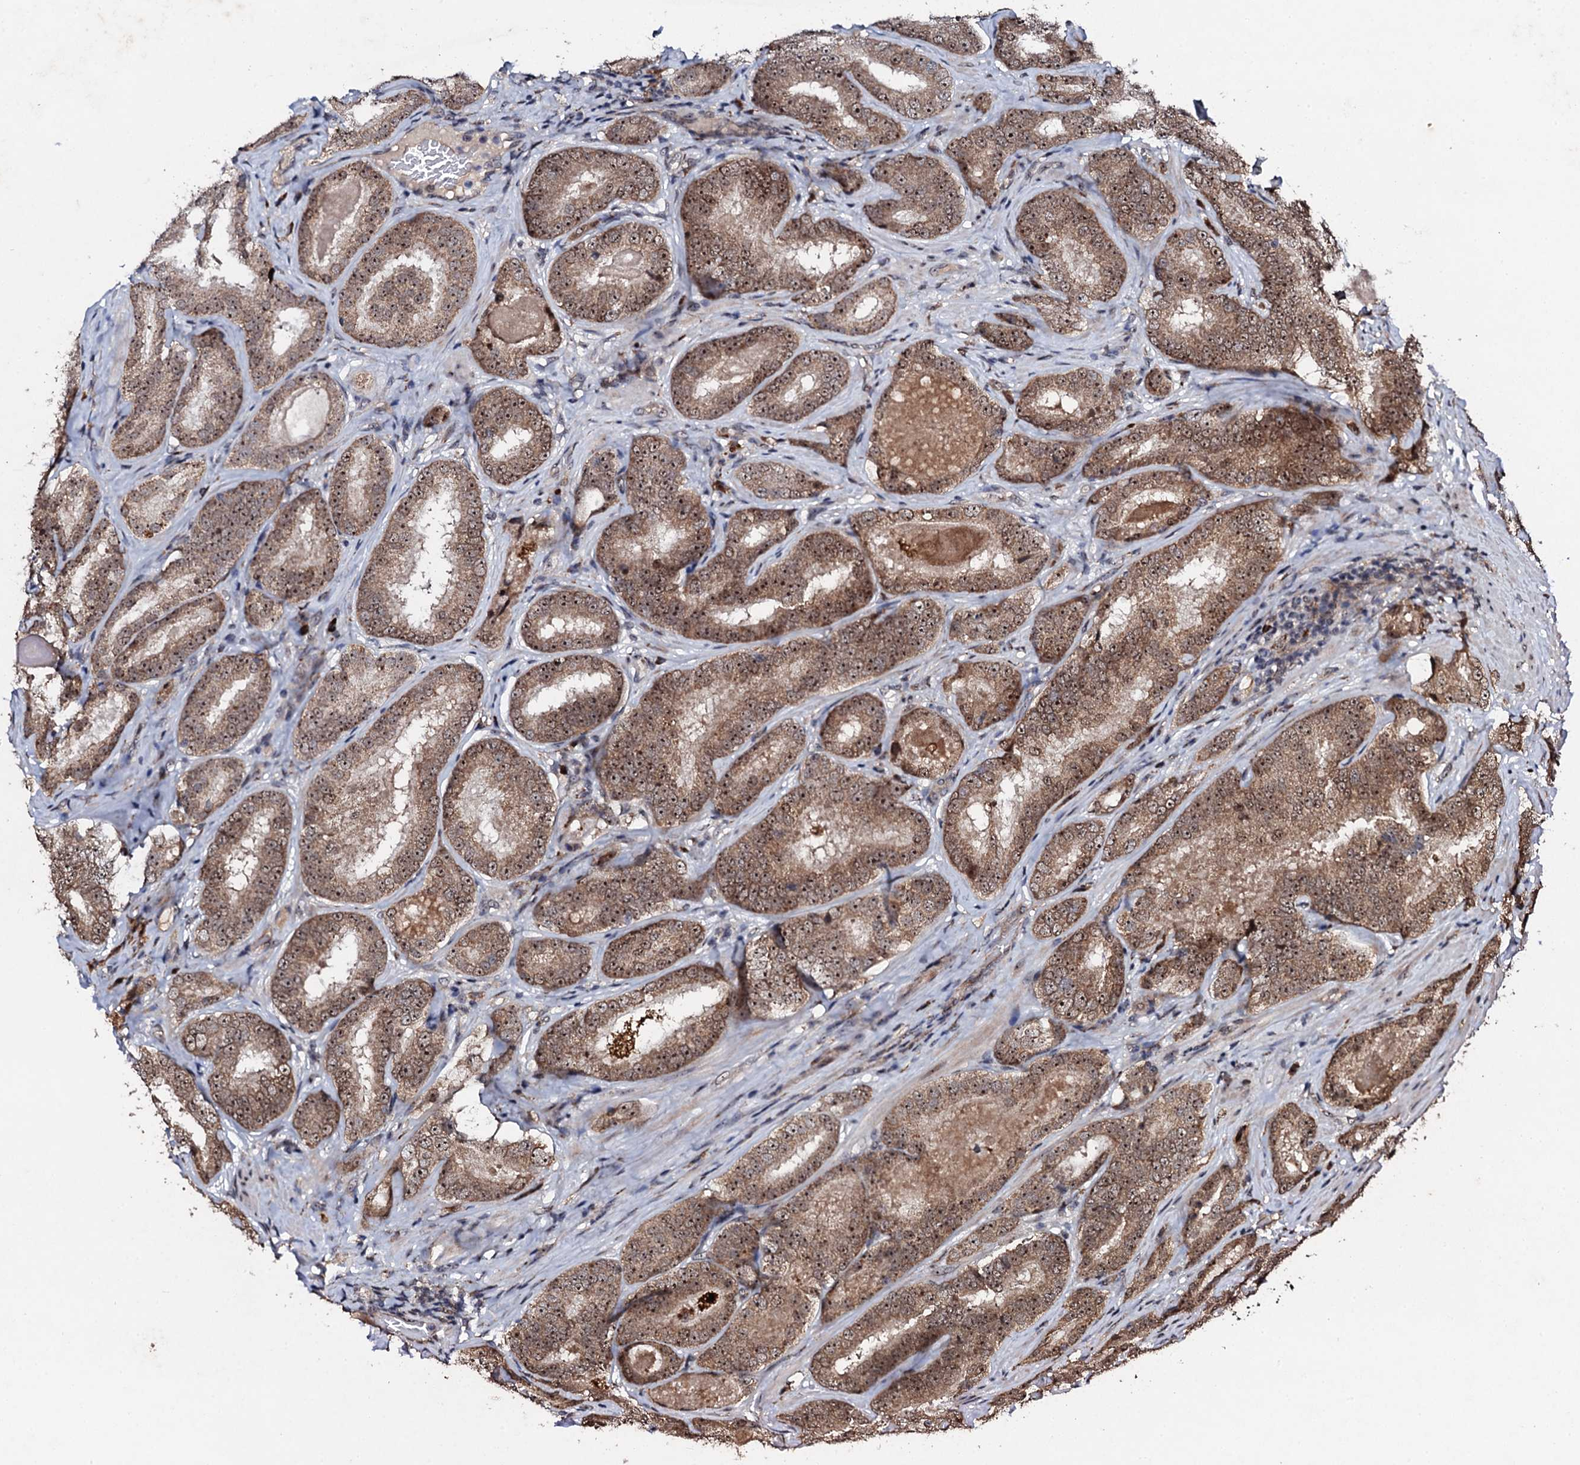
{"staining": {"intensity": "moderate", "quantity": ">75%", "location": "cytoplasmic/membranous,nuclear"}, "tissue": "prostate cancer", "cell_type": "Tumor cells", "image_type": "cancer", "snomed": [{"axis": "morphology", "description": "Adenocarcinoma, High grade"}, {"axis": "topography", "description": "Prostate"}], "caption": "A photomicrograph showing moderate cytoplasmic/membranous and nuclear staining in about >75% of tumor cells in prostate adenocarcinoma (high-grade), as visualized by brown immunohistochemical staining.", "gene": "FAM111A", "patient": {"sex": "male", "age": 57}}